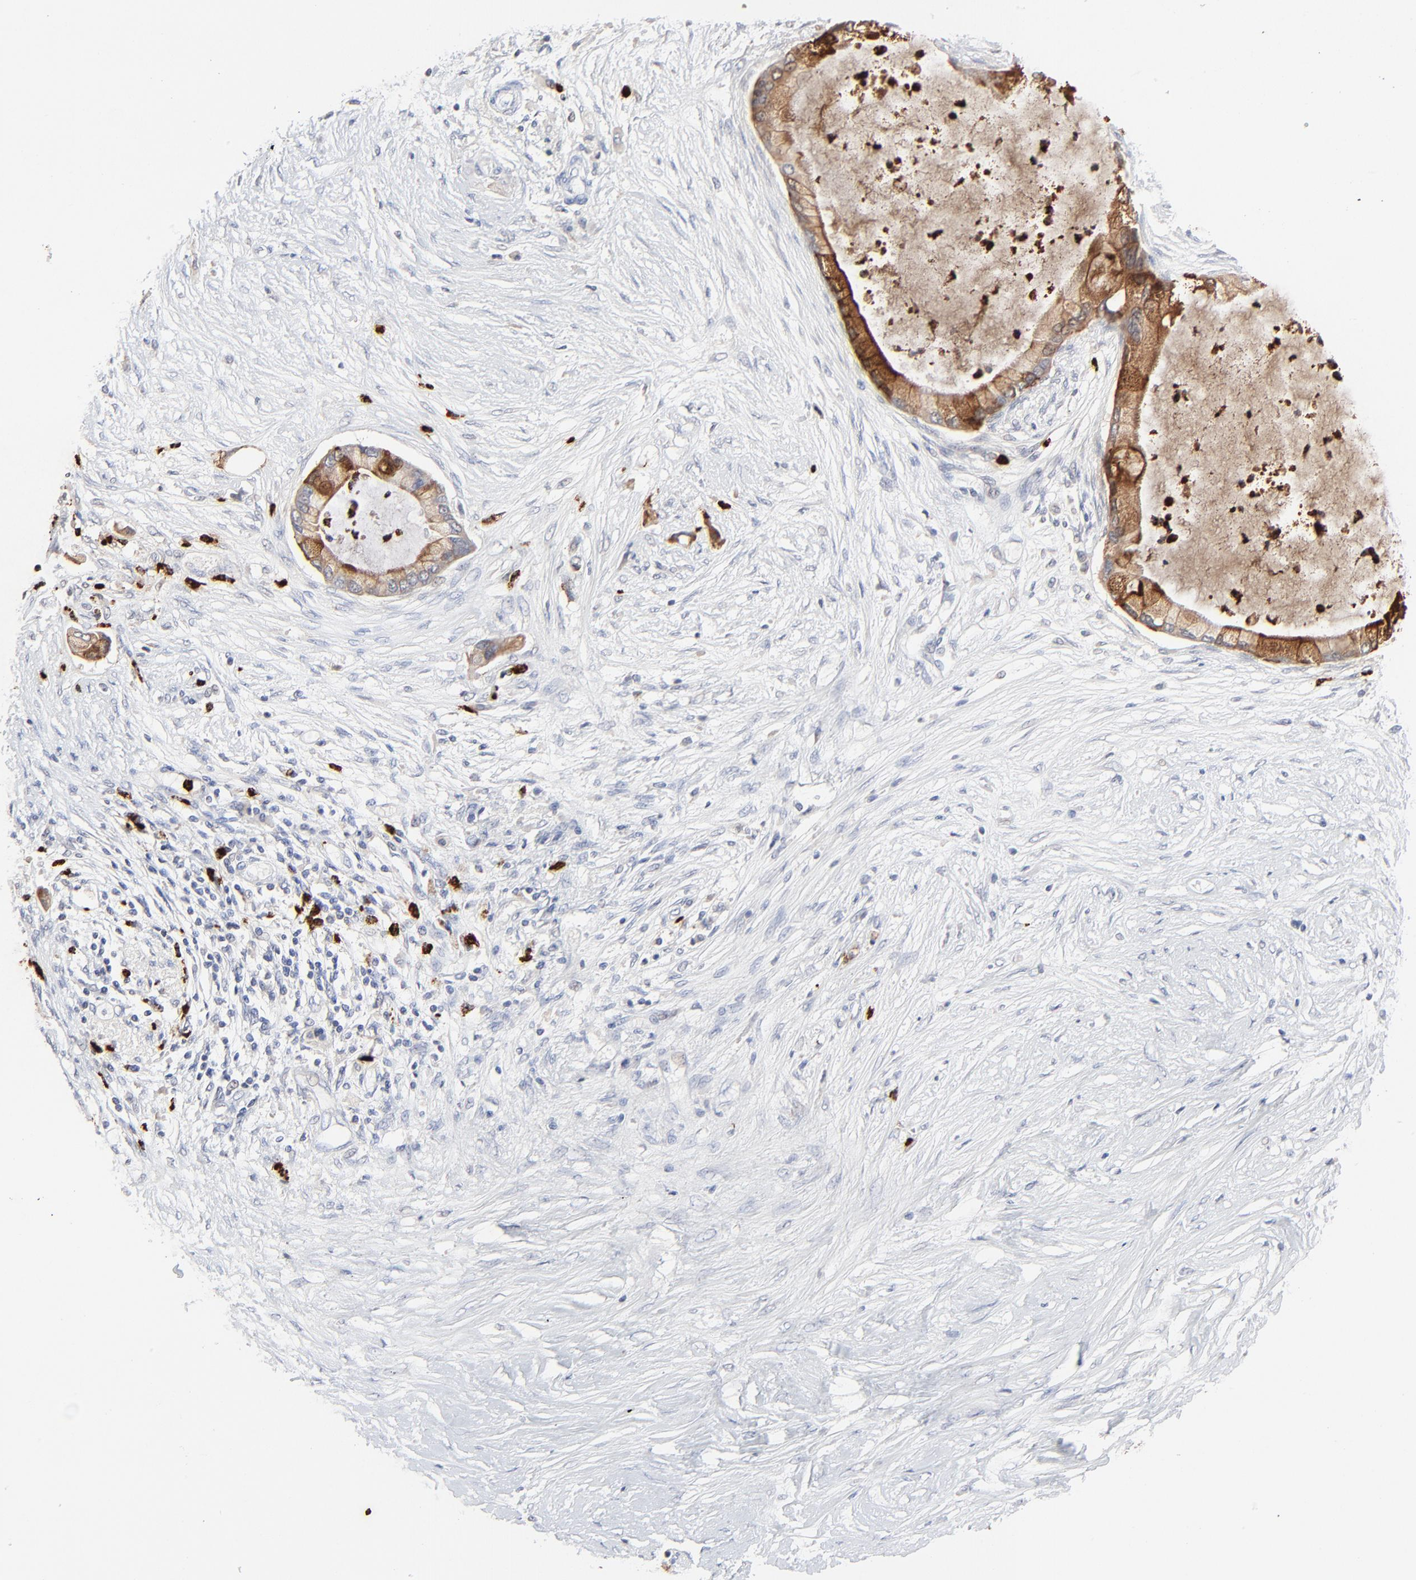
{"staining": {"intensity": "moderate", "quantity": ">75%", "location": "cytoplasmic/membranous"}, "tissue": "pancreatic cancer", "cell_type": "Tumor cells", "image_type": "cancer", "snomed": [{"axis": "morphology", "description": "Adenocarcinoma, NOS"}, {"axis": "topography", "description": "Pancreas"}], "caption": "Tumor cells display medium levels of moderate cytoplasmic/membranous staining in about >75% of cells in human adenocarcinoma (pancreatic). (IHC, brightfield microscopy, high magnification).", "gene": "LCN2", "patient": {"sex": "female", "age": 59}}